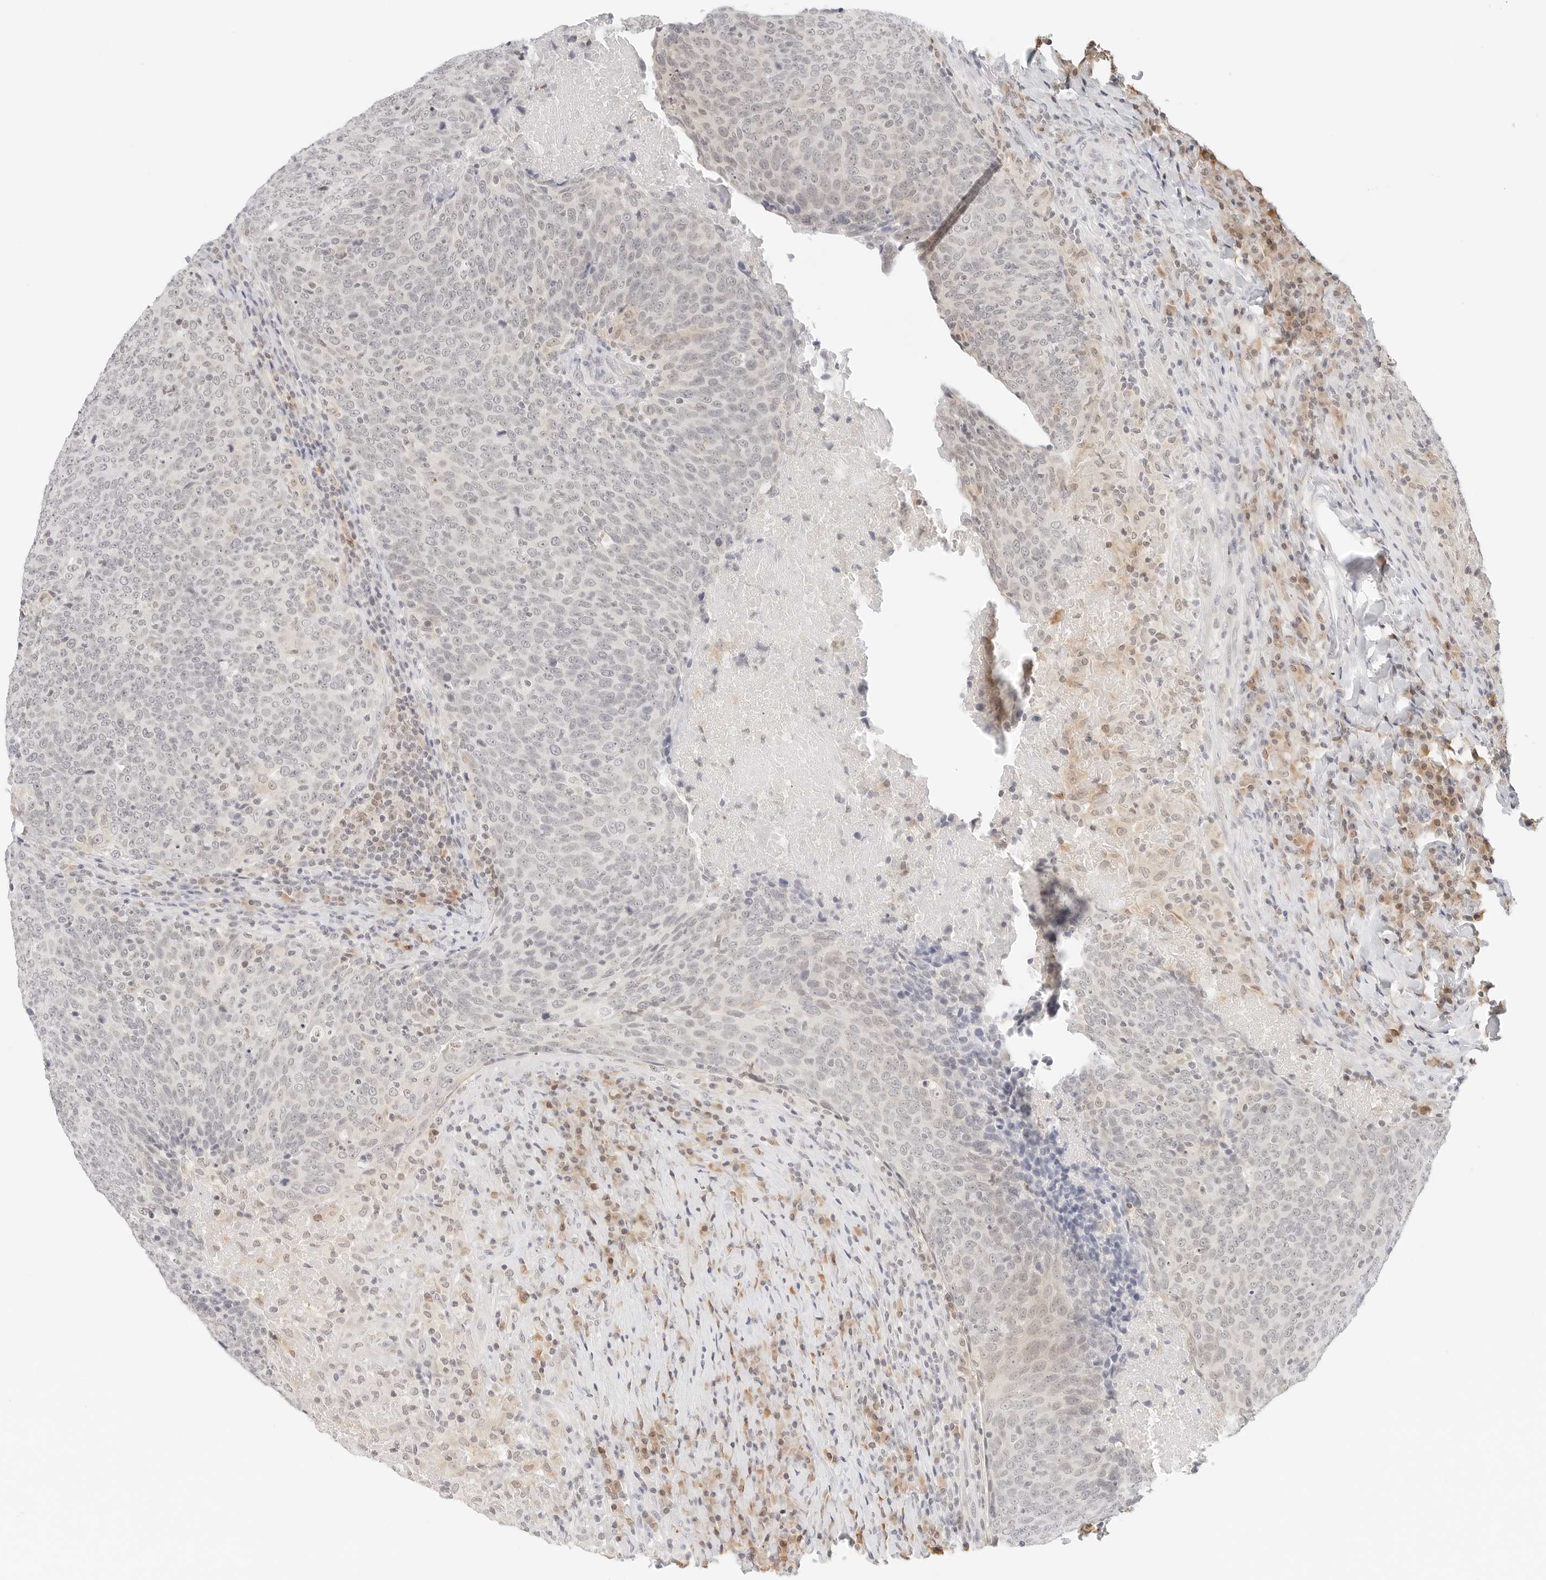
{"staining": {"intensity": "negative", "quantity": "none", "location": "none"}, "tissue": "head and neck cancer", "cell_type": "Tumor cells", "image_type": "cancer", "snomed": [{"axis": "morphology", "description": "Squamous cell carcinoma, NOS"}, {"axis": "morphology", "description": "Squamous cell carcinoma, metastatic, NOS"}, {"axis": "topography", "description": "Lymph node"}, {"axis": "topography", "description": "Head-Neck"}], "caption": "Tumor cells are negative for brown protein staining in head and neck cancer (metastatic squamous cell carcinoma).", "gene": "NEO1", "patient": {"sex": "male", "age": 62}}